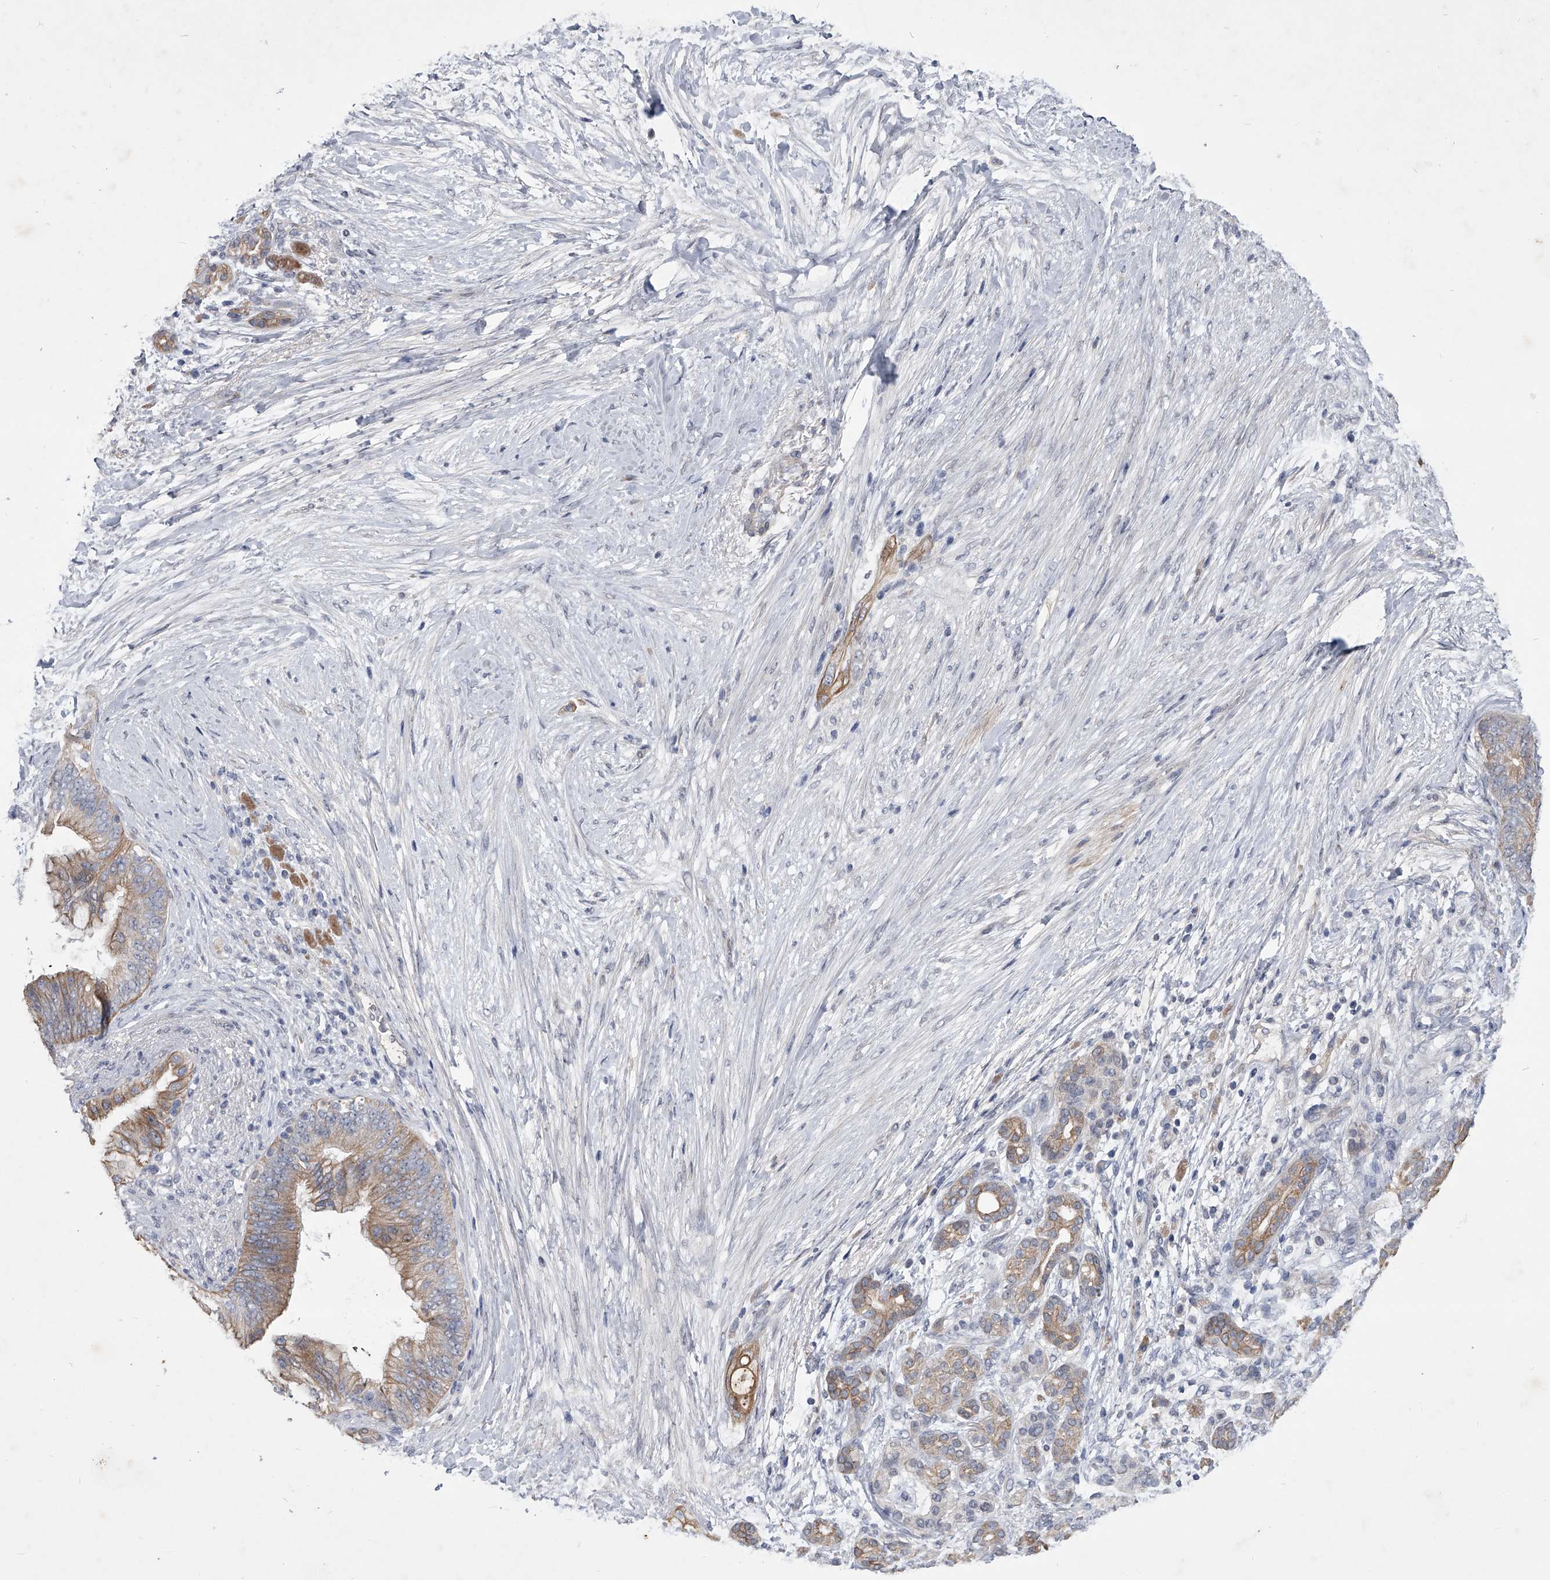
{"staining": {"intensity": "moderate", "quantity": ">75%", "location": "cytoplasmic/membranous"}, "tissue": "pancreatic cancer", "cell_type": "Tumor cells", "image_type": "cancer", "snomed": [{"axis": "morphology", "description": "Adenocarcinoma, NOS"}, {"axis": "topography", "description": "Pancreas"}], "caption": "Human adenocarcinoma (pancreatic) stained with a brown dye shows moderate cytoplasmic/membranous positive expression in approximately >75% of tumor cells.", "gene": "ZNF76", "patient": {"sex": "male", "age": 53}}